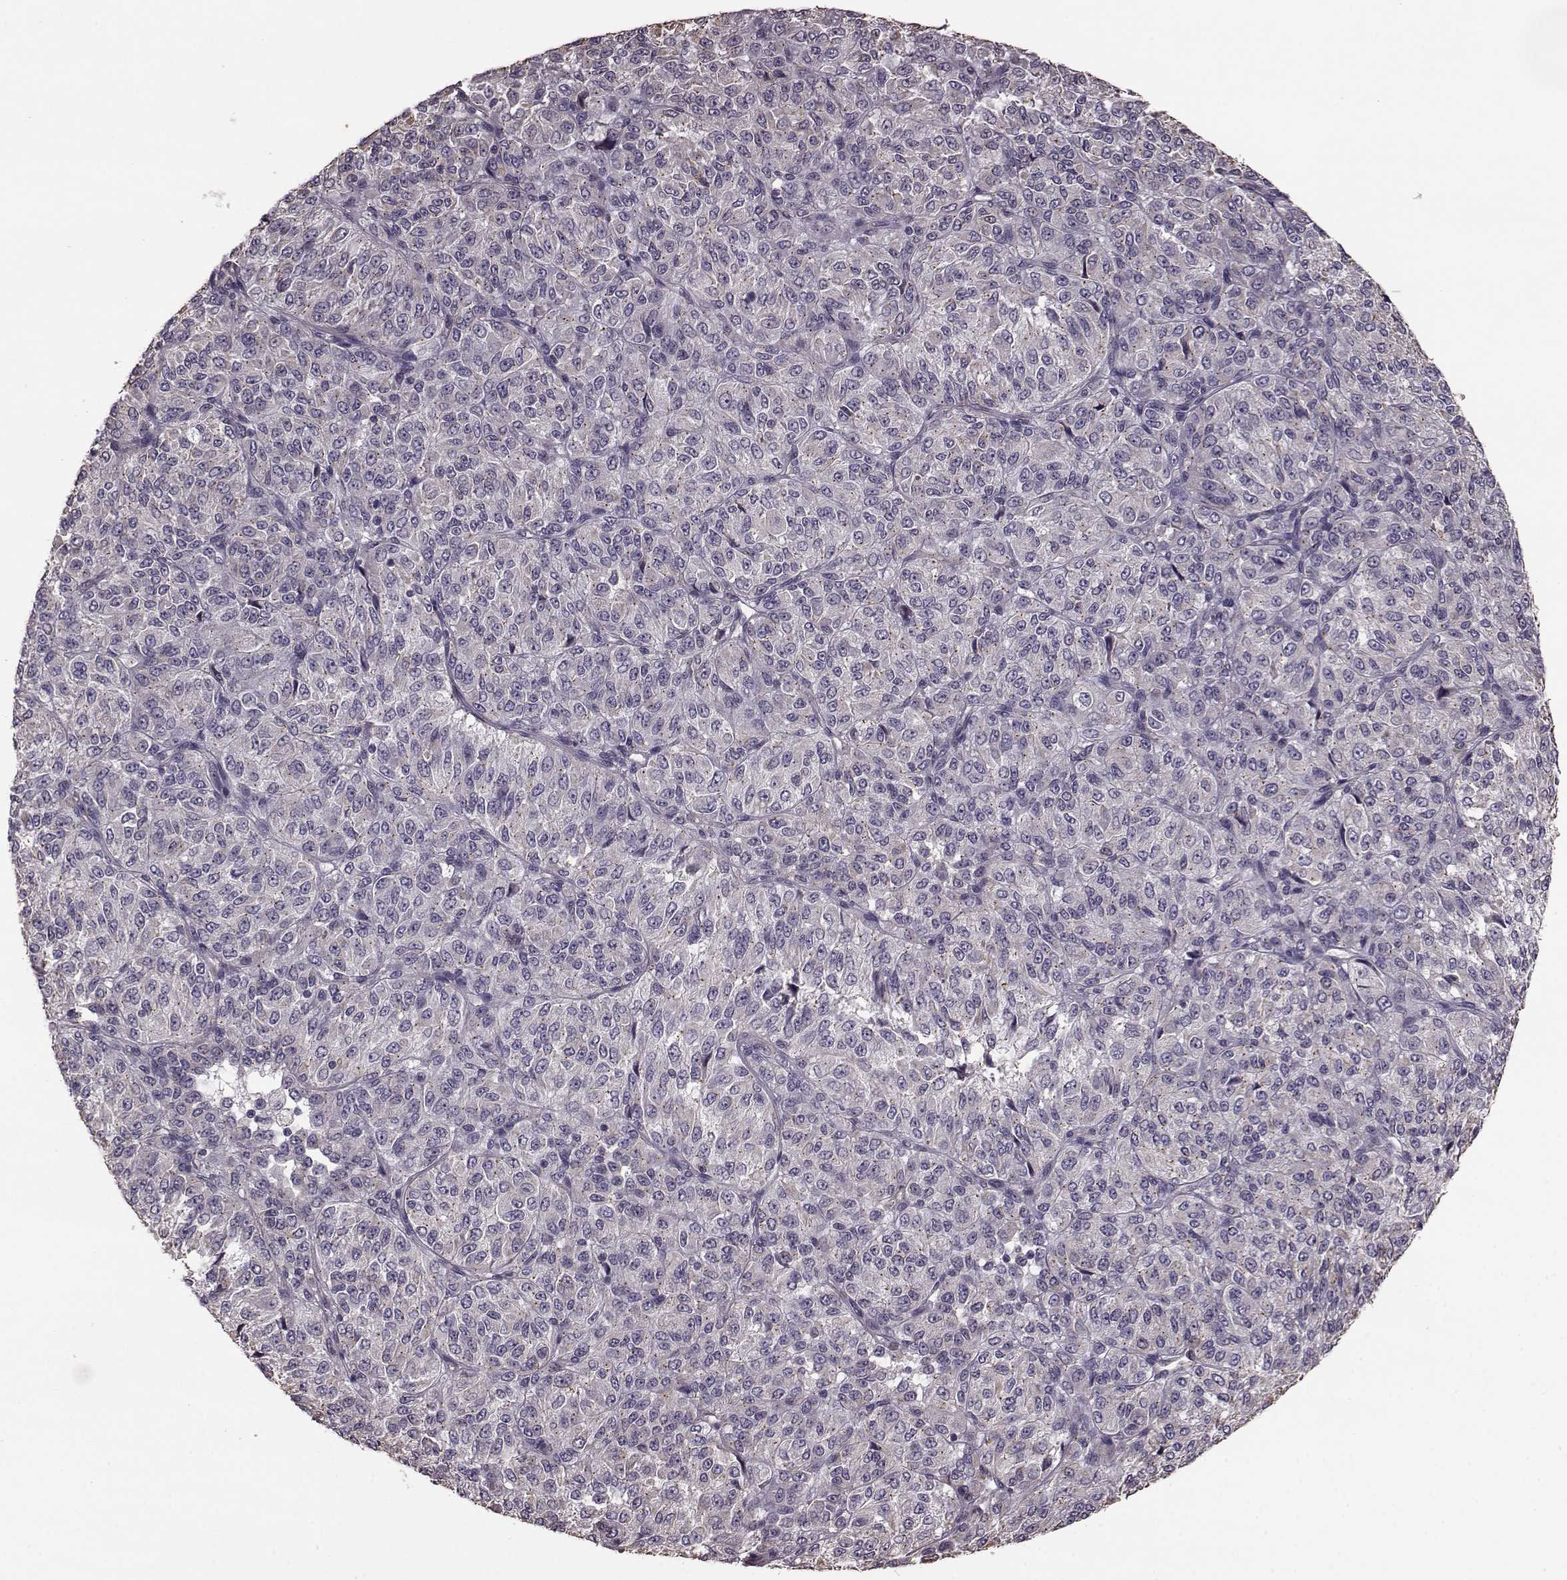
{"staining": {"intensity": "negative", "quantity": "none", "location": "none"}, "tissue": "melanoma", "cell_type": "Tumor cells", "image_type": "cancer", "snomed": [{"axis": "morphology", "description": "Malignant melanoma, Metastatic site"}, {"axis": "topography", "description": "Brain"}], "caption": "A high-resolution image shows immunohistochemistry staining of melanoma, which displays no significant staining in tumor cells.", "gene": "NTF3", "patient": {"sex": "female", "age": 56}}